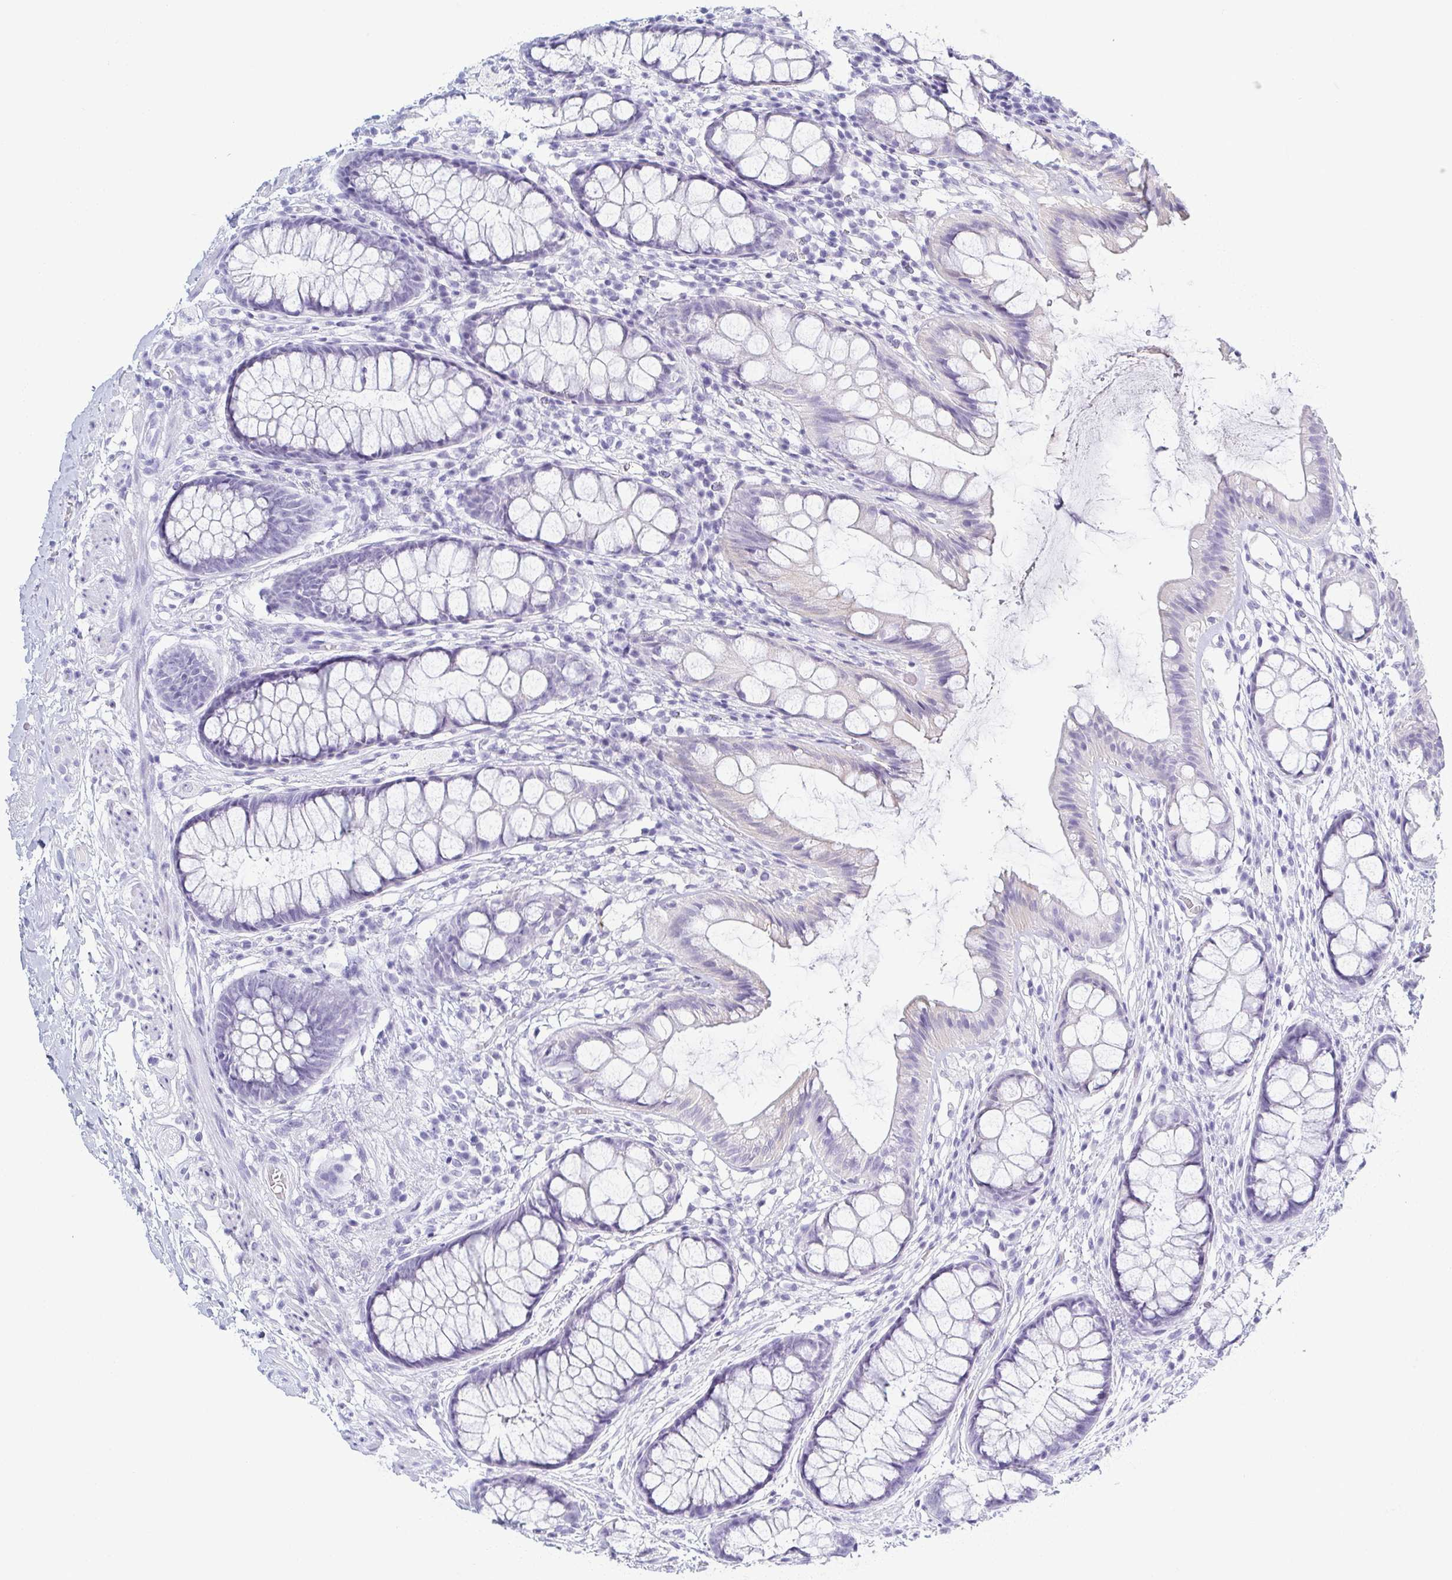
{"staining": {"intensity": "negative", "quantity": "none", "location": "none"}, "tissue": "rectum", "cell_type": "Glandular cells", "image_type": "normal", "snomed": [{"axis": "morphology", "description": "Normal tissue, NOS"}, {"axis": "topography", "description": "Rectum"}], "caption": "Immunohistochemistry (IHC) micrograph of benign rectum: human rectum stained with DAB reveals no significant protein expression in glandular cells.", "gene": "ZG16B", "patient": {"sex": "female", "age": 62}}